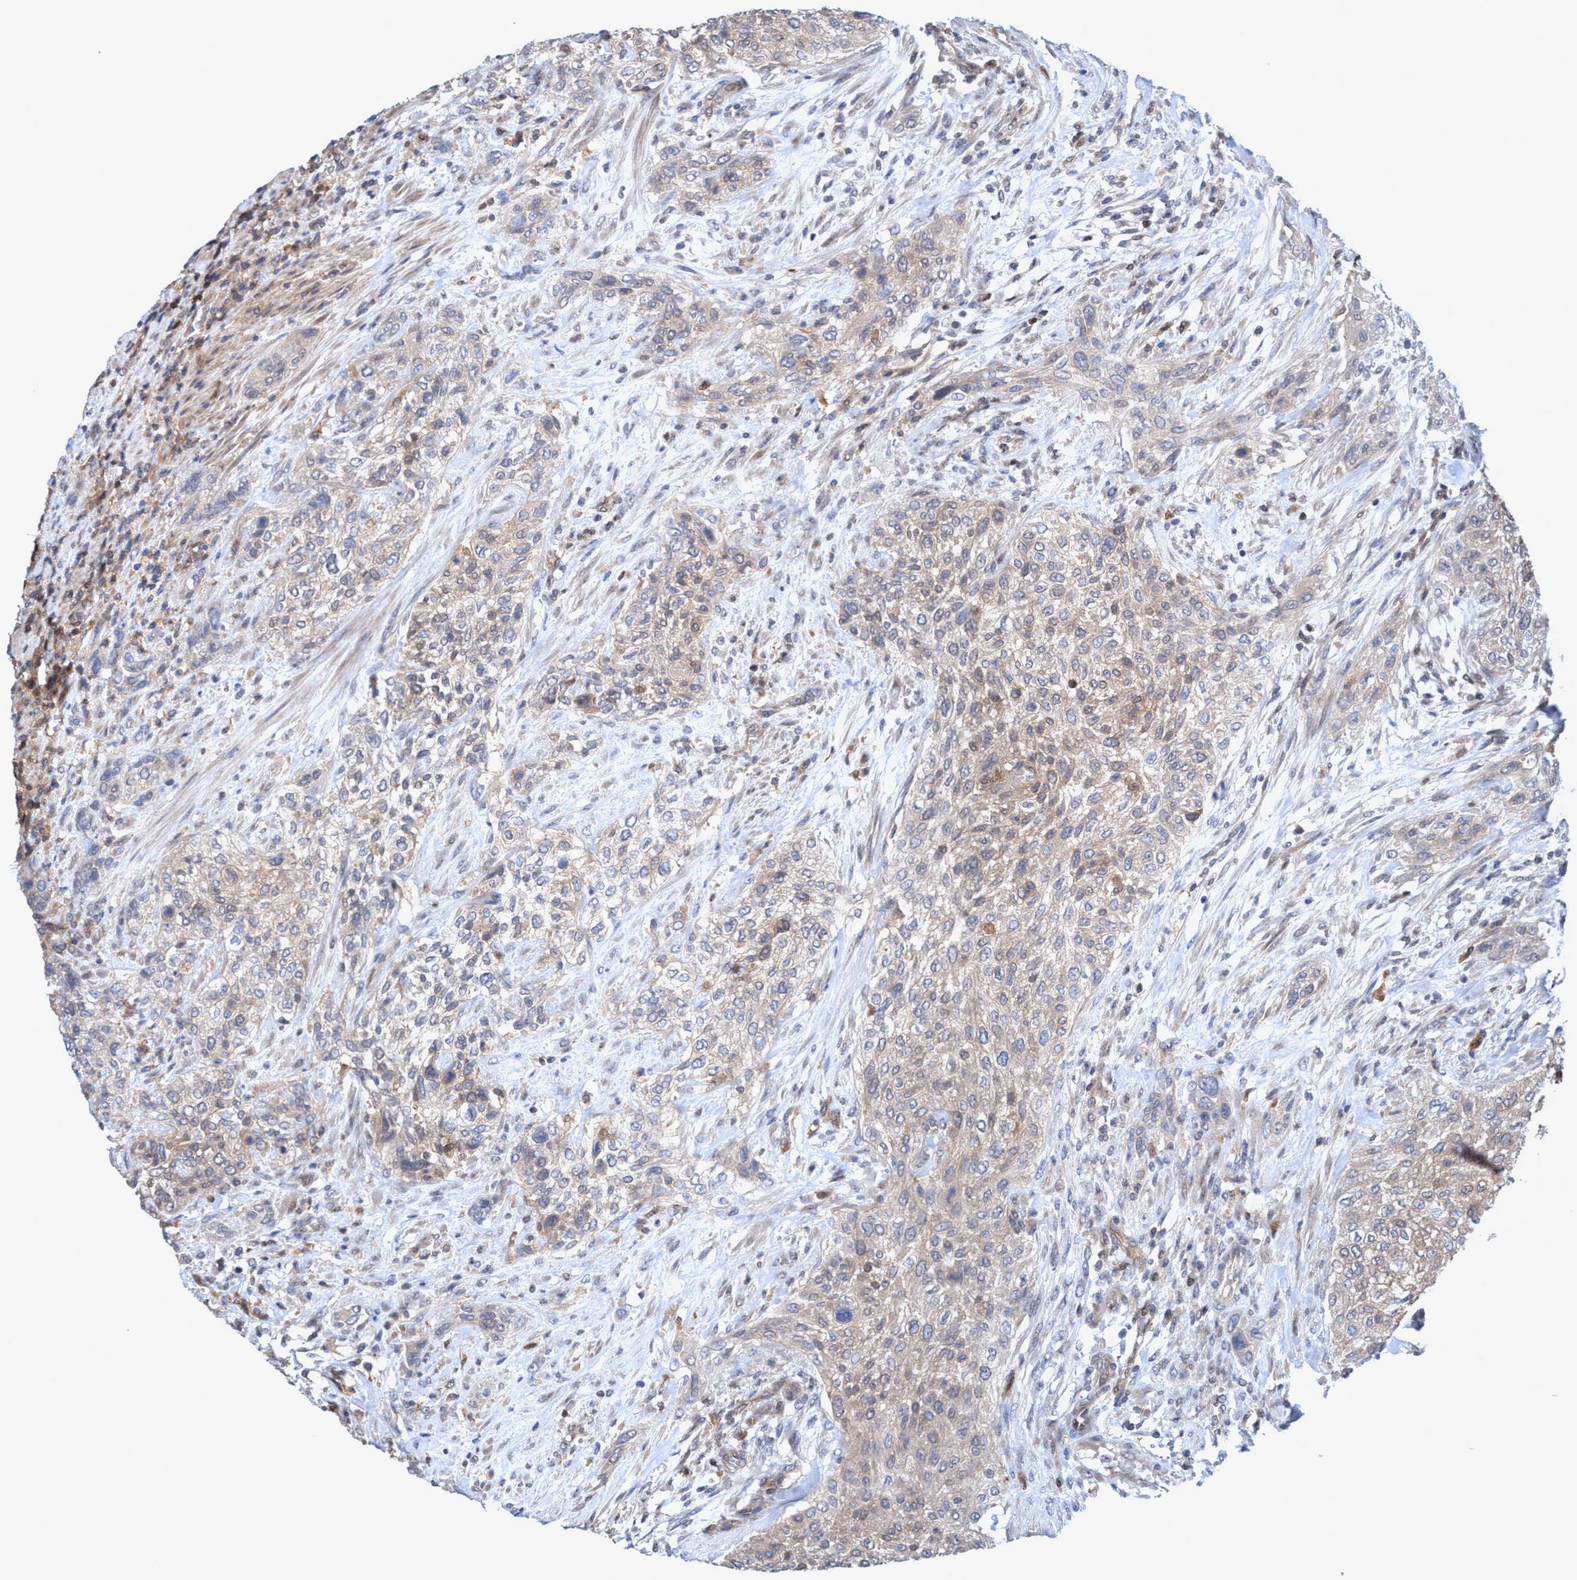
{"staining": {"intensity": "moderate", "quantity": "25%-75%", "location": "cytoplasmic/membranous"}, "tissue": "urothelial cancer", "cell_type": "Tumor cells", "image_type": "cancer", "snomed": [{"axis": "morphology", "description": "Urothelial carcinoma, Low grade"}, {"axis": "morphology", "description": "Urothelial carcinoma, High grade"}, {"axis": "topography", "description": "Urinary bladder"}], "caption": "Moderate cytoplasmic/membranous expression is present in approximately 25%-75% of tumor cells in urothelial carcinoma (high-grade).", "gene": "GLOD4", "patient": {"sex": "male", "age": 35}}